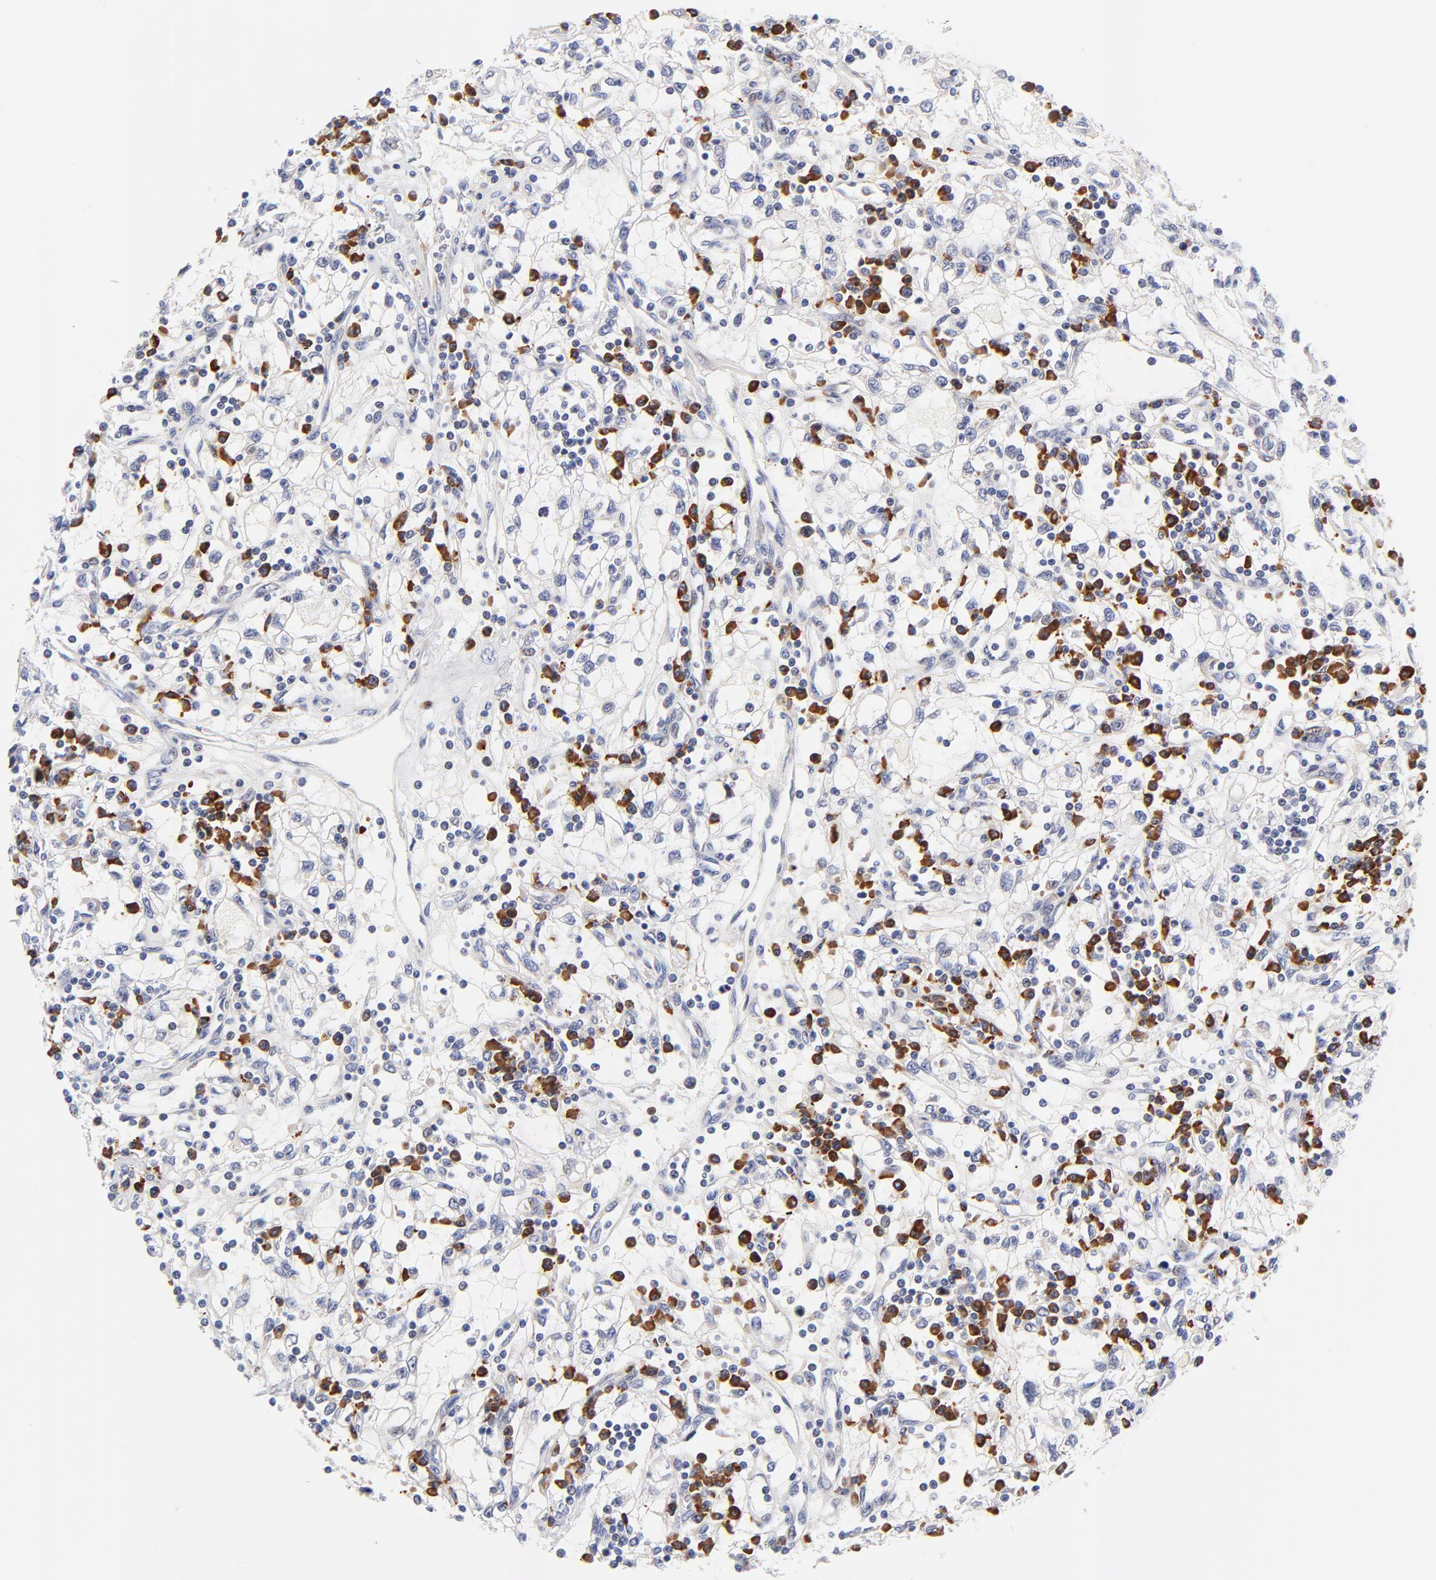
{"staining": {"intensity": "negative", "quantity": "none", "location": "none"}, "tissue": "renal cancer", "cell_type": "Tumor cells", "image_type": "cancer", "snomed": [{"axis": "morphology", "description": "Adenocarcinoma, NOS"}, {"axis": "topography", "description": "Kidney"}], "caption": "There is no significant positivity in tumor cells of renal cancer (adenocarcinoma).", "gene": "AFF2", "patient": {"sex": "male", "age": 82}}